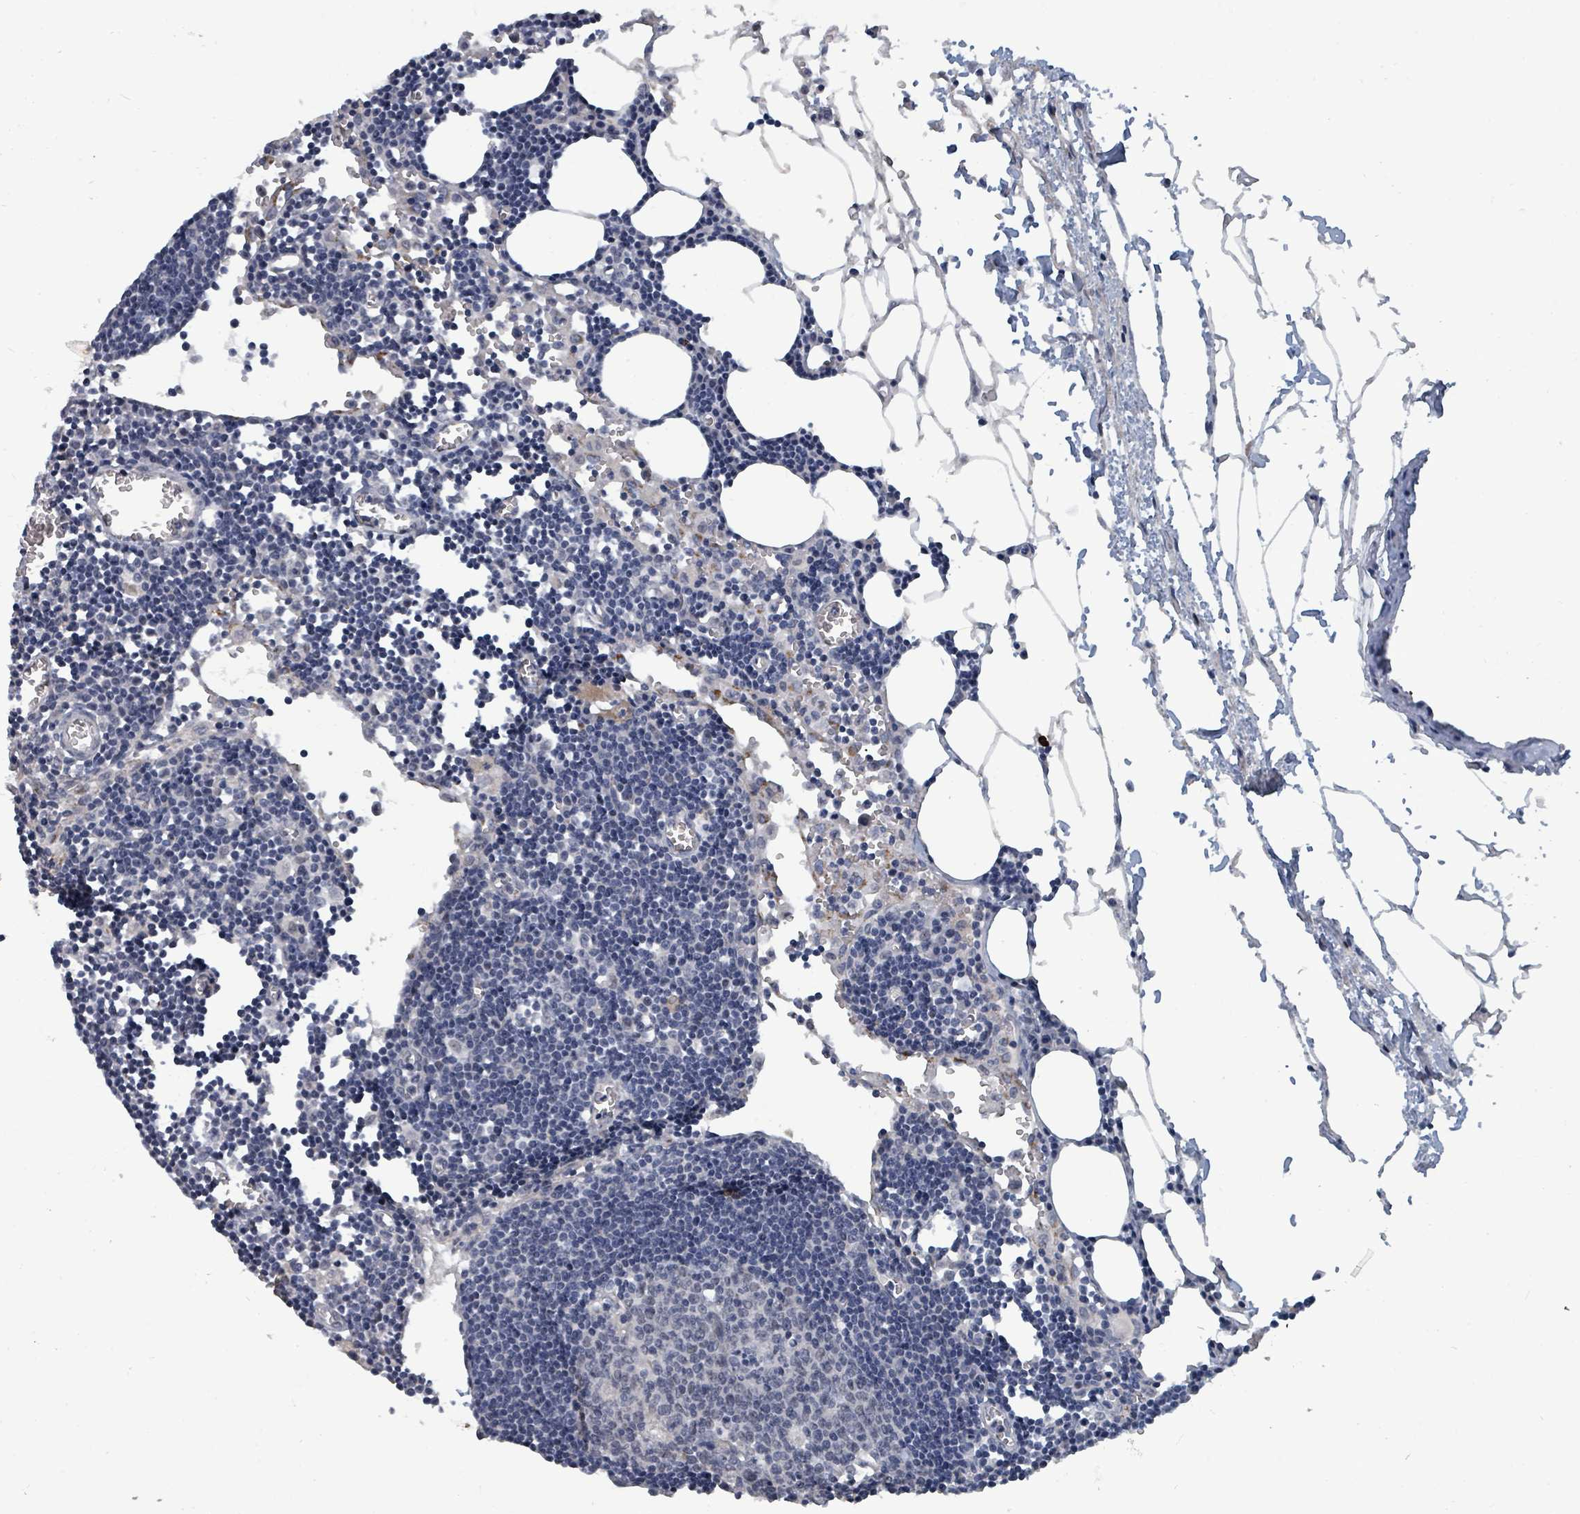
{"staining": {"intensity": "negative", "quantity": "none", "location": "none"}, "tissue": "lymph node", "cell_type": "Germinal center cells", "image_type": "normal", "snomed": [{"axis": "morphology", "description": "Normal tissue, NOS"}, {"axis": "topography", "description": "Lymph node"}], "caption": "Immunohistochemistry (IHC) of normal lymph node demonstrates no expression in germinal center cells. (DAB (3,3'-diaminobenzidine) IHC visualized using brightfield microscopy, high magnification).", "gene": "TRDMT1", "patient": {"sex": "male", "age": 62}}